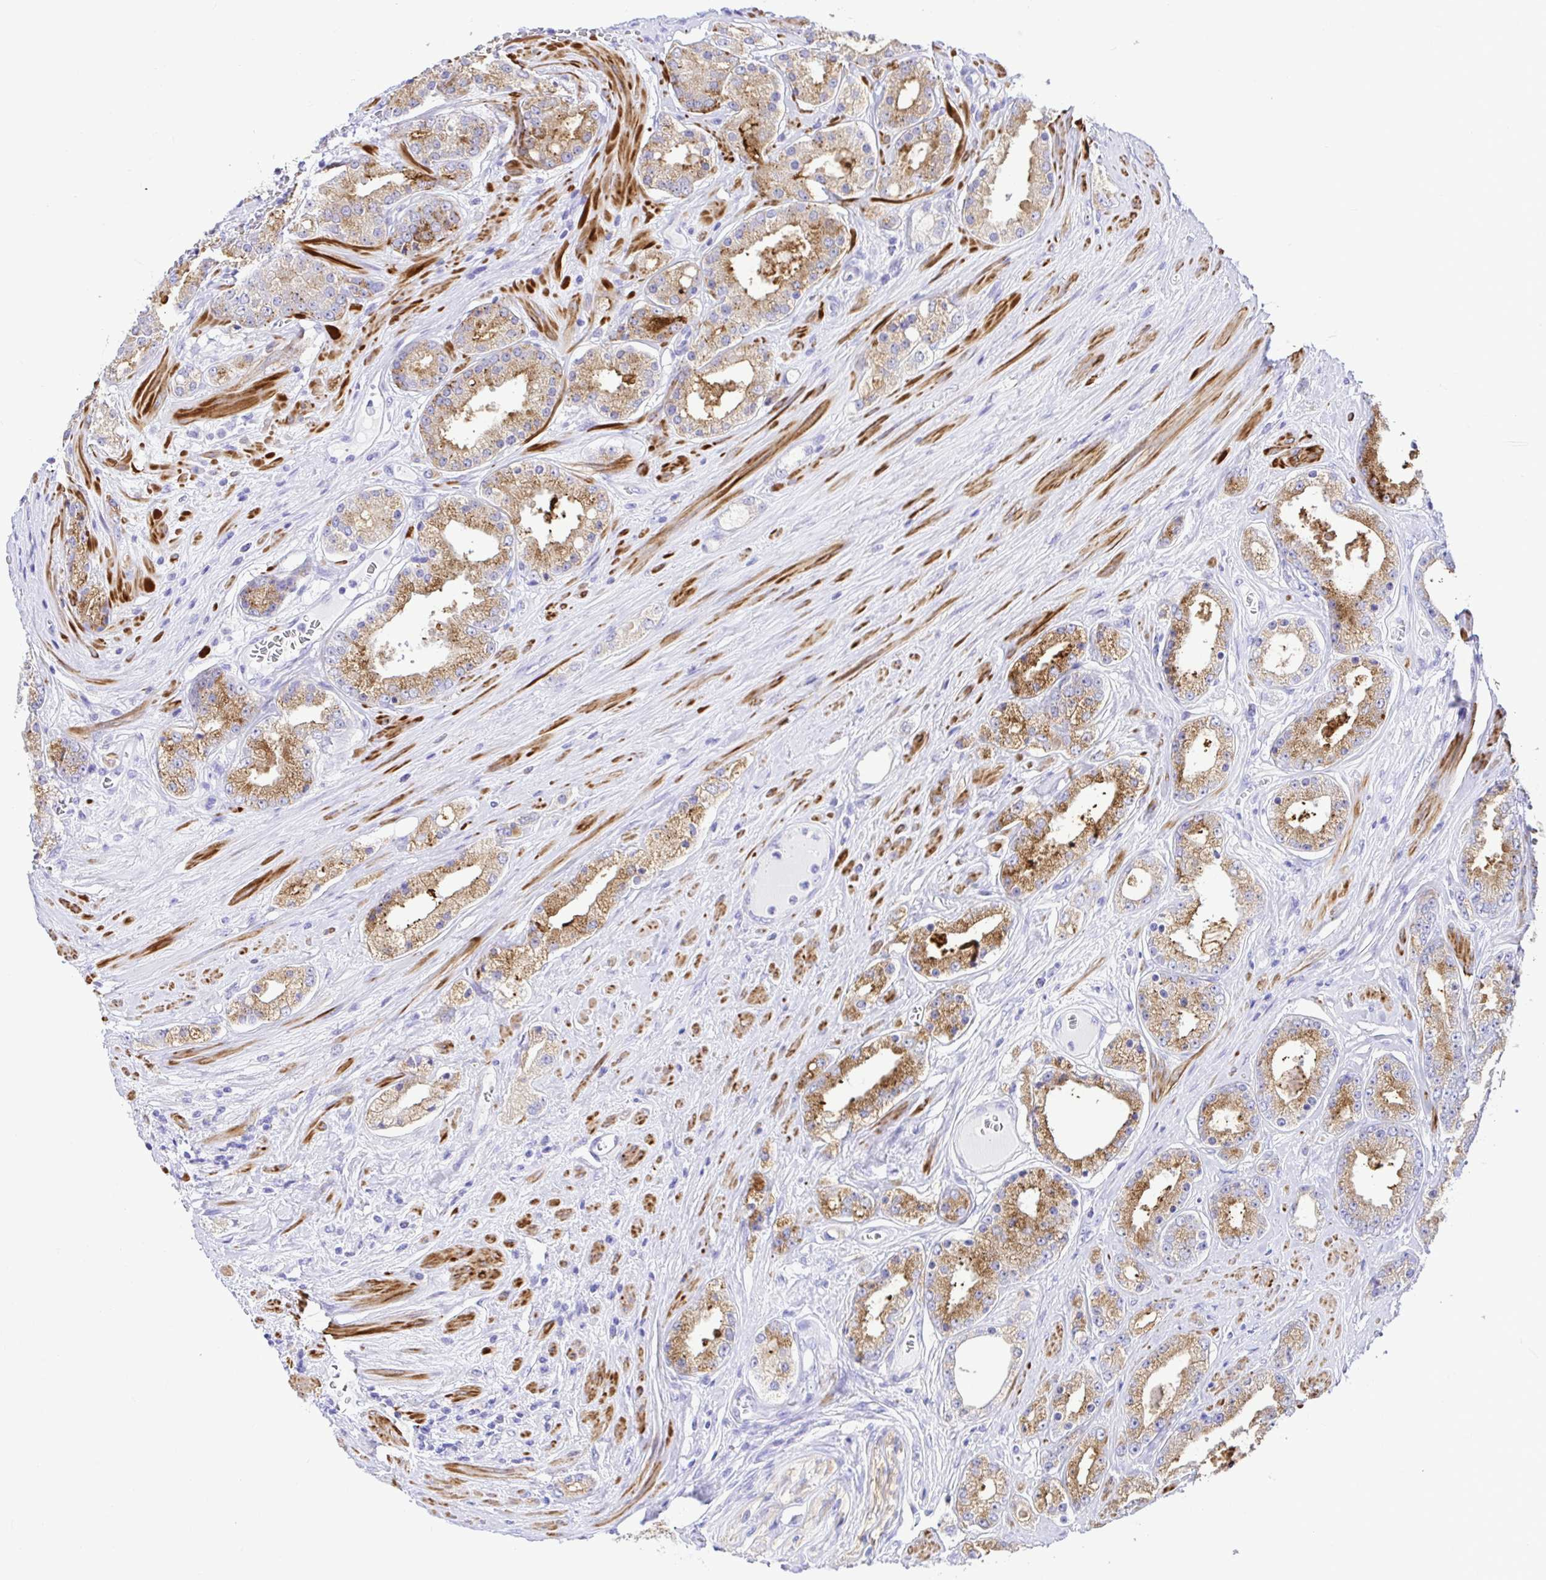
{"staining": {"intensity": "moderate", "quantity": ">75%", "location": "cytoplasmic/membranous"}, "tissue": "prostate cancer", "cell_type": "Tumor cells", "image_type": "cancer", "snomed": [{"axis": "morphology", "description": "Adenocarcinoma, High grade"}, {"axis": "topography", "description": "Prostate"}], "caption": "Protein positivity by immunohistochemistry demonstrates moderate cytoplasmic/membranous positivity in approximately >75% of tumor cells in prostate cancer.", "gene": "BACE2", "patient": {"sex": "male", "age": 66}}